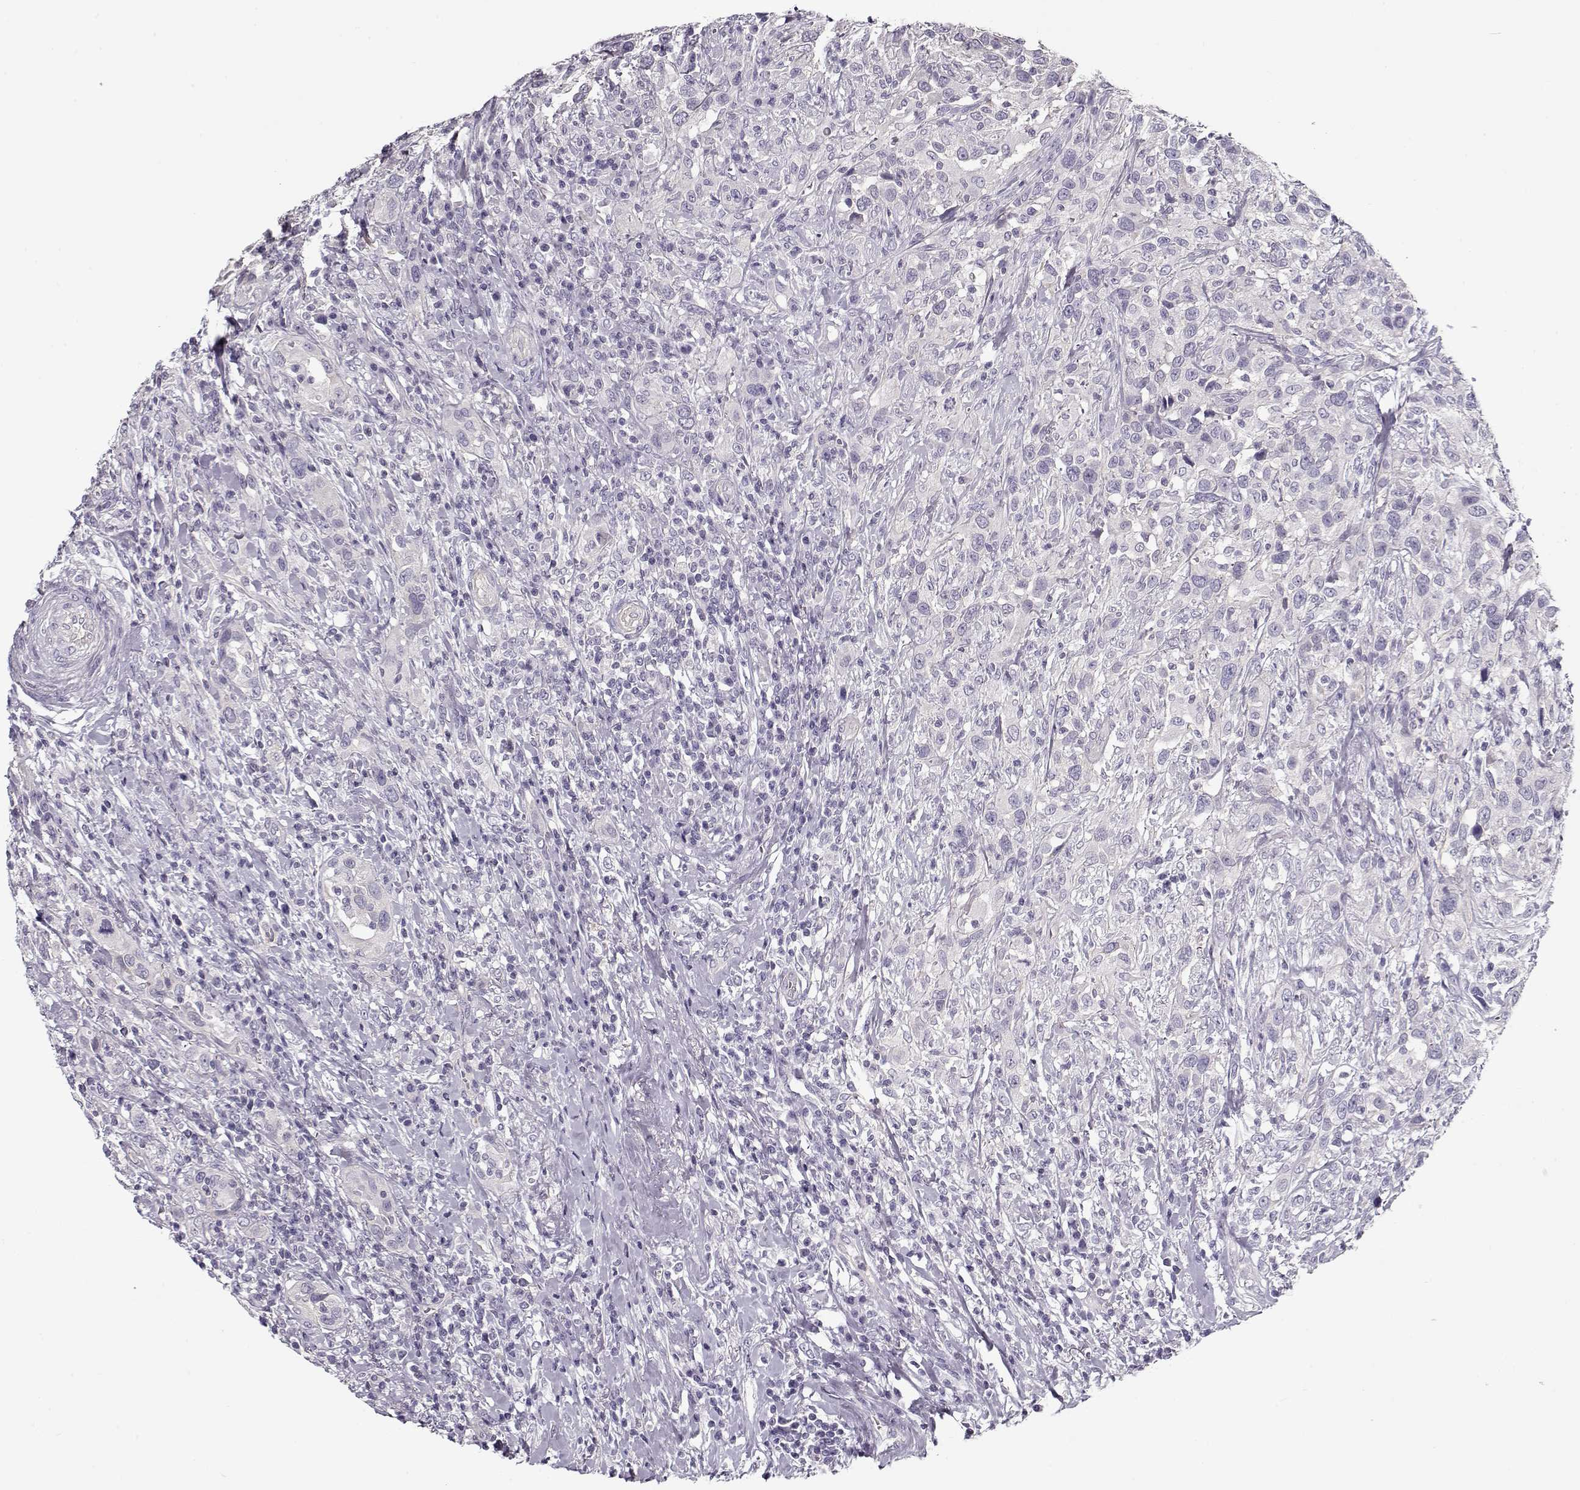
{"staining": {"intensity": "negative", "quantity": "none", "location": "none"}, "tissue": "urothelial cancer", "cell_type": "Tumor cells", "image_type": "cancer", "snomed": [{"axis": "morphology", "description": "Urothelial carcinoma, NOS"}, {"axis": "morphology", "description": "Urothelial carcinoma, High grade"}, {"axis": "topography", "description": "Urinary bladder"}], "caption": "Immunohistochemistry micrograph of transitional cell carcinoma stained for a protein (brown), which reveals no positivity in tumor cells. (DAB immunohistochemistry with hematoxylin counter stain).", "gene": "CCDC136", "patient": {"sex": "female", "age": 64}}